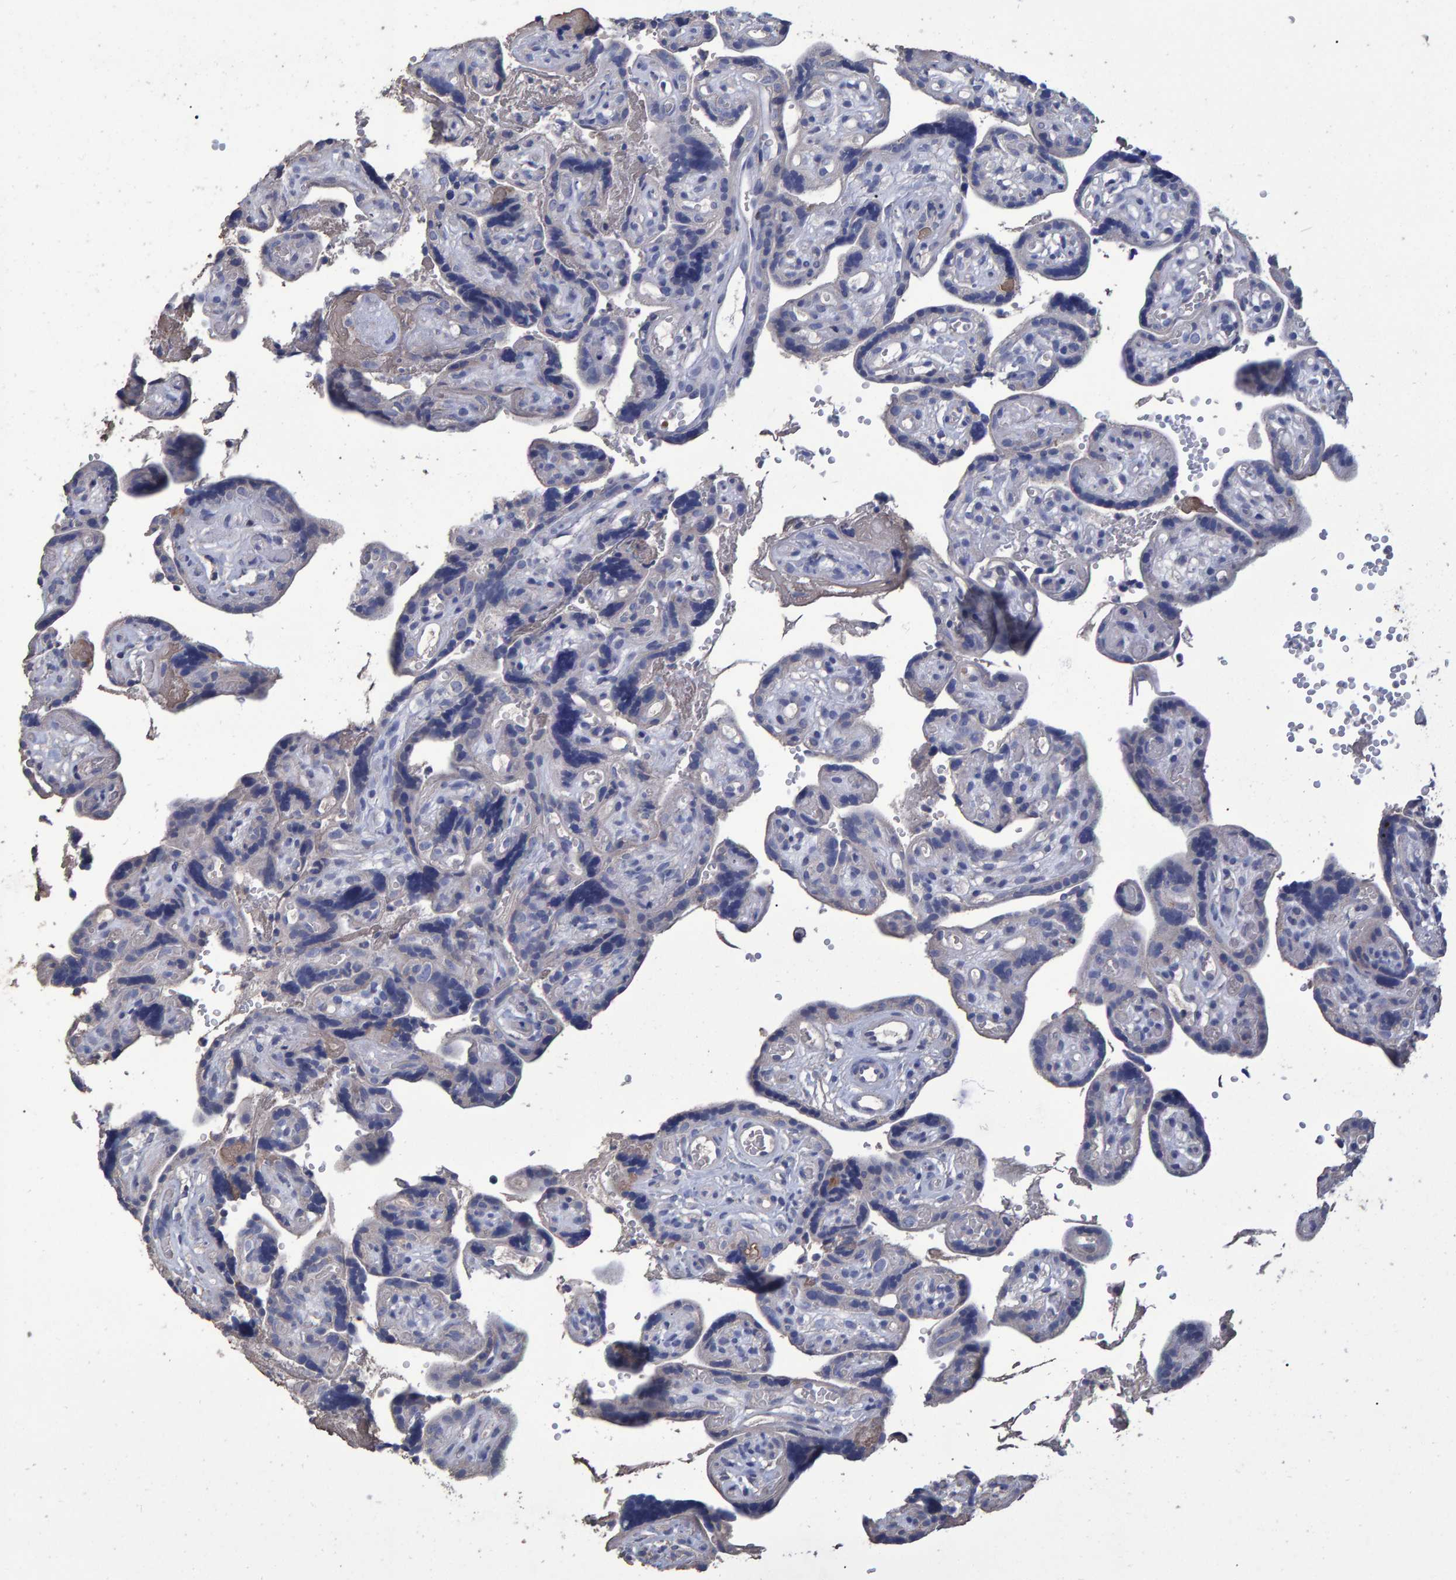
{"staining": {"intensity": "negative", "quantity": "none", "location": "none"}, "tissue": "placenta", "cell_type": "Decidual cells", "image_type": "normal", "snomed": [{"axis": "morphology", "description": "Normal tissue, NOS"}, {"axis": "topography", "description": "Placenta"}], "caption": "Immunohistochemistry of benign human placenta shows no staining in decidual cells. (Stains: DAB (3,3'-diaminobenzidine) immunohistochemistry with hematoxylin counter stain, Microscopy: brightfield microscopy at high magnification).", "gene": "HEMGN", "patient": {"sex": "female", "age": 30}}